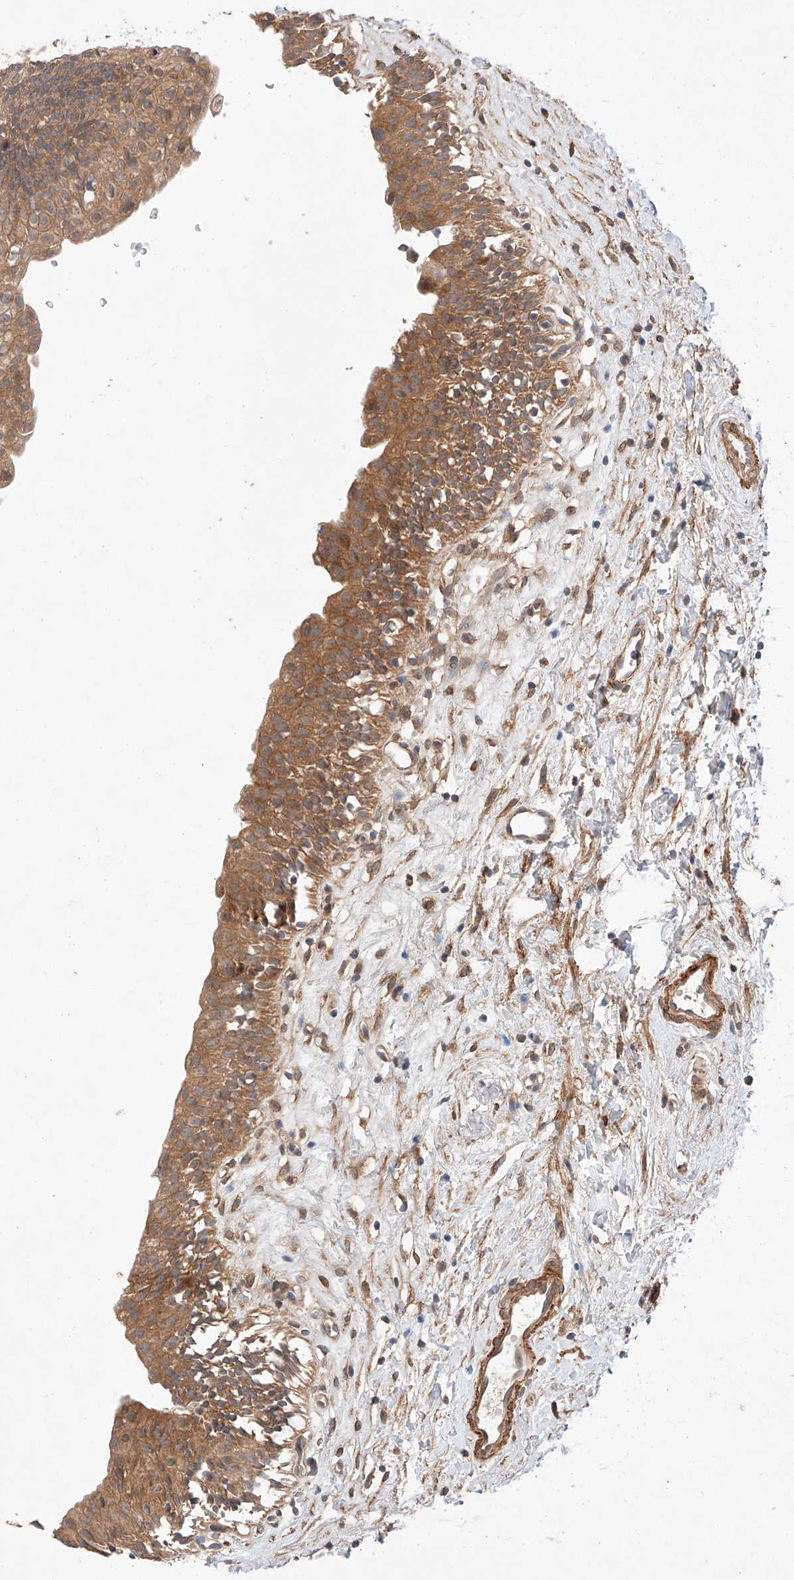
{"staining": {"intensity": "moderate", "quantity": ">75%", "location": "cytoplasmic/membranous"}, "tissue": "urinary bladder", "cell_type": "Urothelial cells", "image_type": "normal", "snomed": [{"axis": "morphology", "description": "Normal tissue, NOS"}, {"axis": "topography", "description": "Urinary bladder"}], "caption": "Urinary bladder stained for a protein shows moderate cytoplasmic/membranous positivity in urothelial cells. (DAB = brown stain, brightfield microscopy at high magnification).", "gene": "RAB23", "patient": {"sex": "male", "age": 51}}